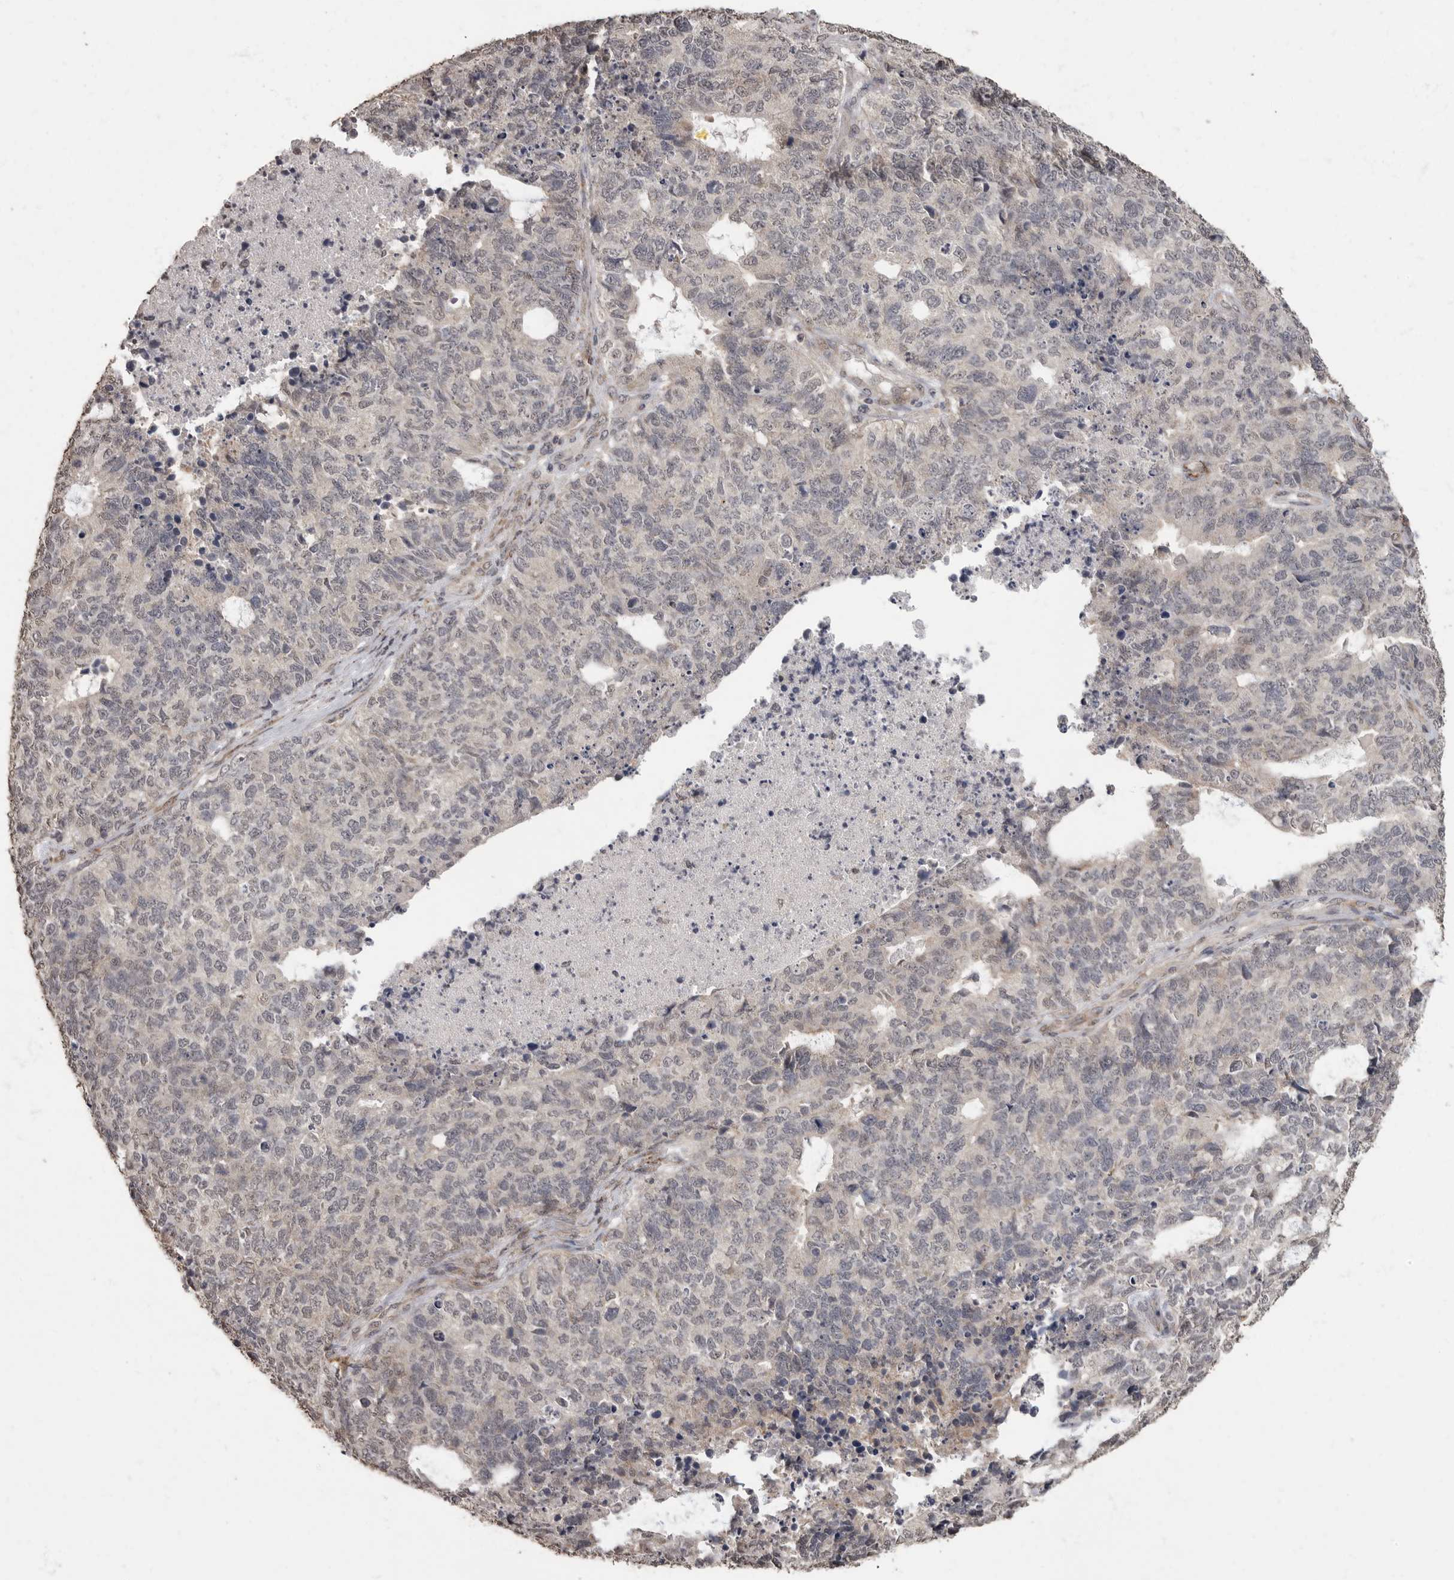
{"staining": {"intensity": "negative", "quantity": "none", "location": "none"}, "tissue": "cervical cancer", "cell_type": "Tumor cells", "image_type": "cancer", "snomed": [{"axis": "morphology", "description": "Squamous cell carcinoma, NOS"}, {"axis": "topography", "description": "Cervix"}], "caption": "An immunohistochemistry (IHC) image of cervical cancer (squamous cell carcinoma) is shown. There is no staining in tumor cells of cervical cancer (squamous cell carcinoma).", "gene": "MAFG", "patient": {"sex": "female", "age": 63}}